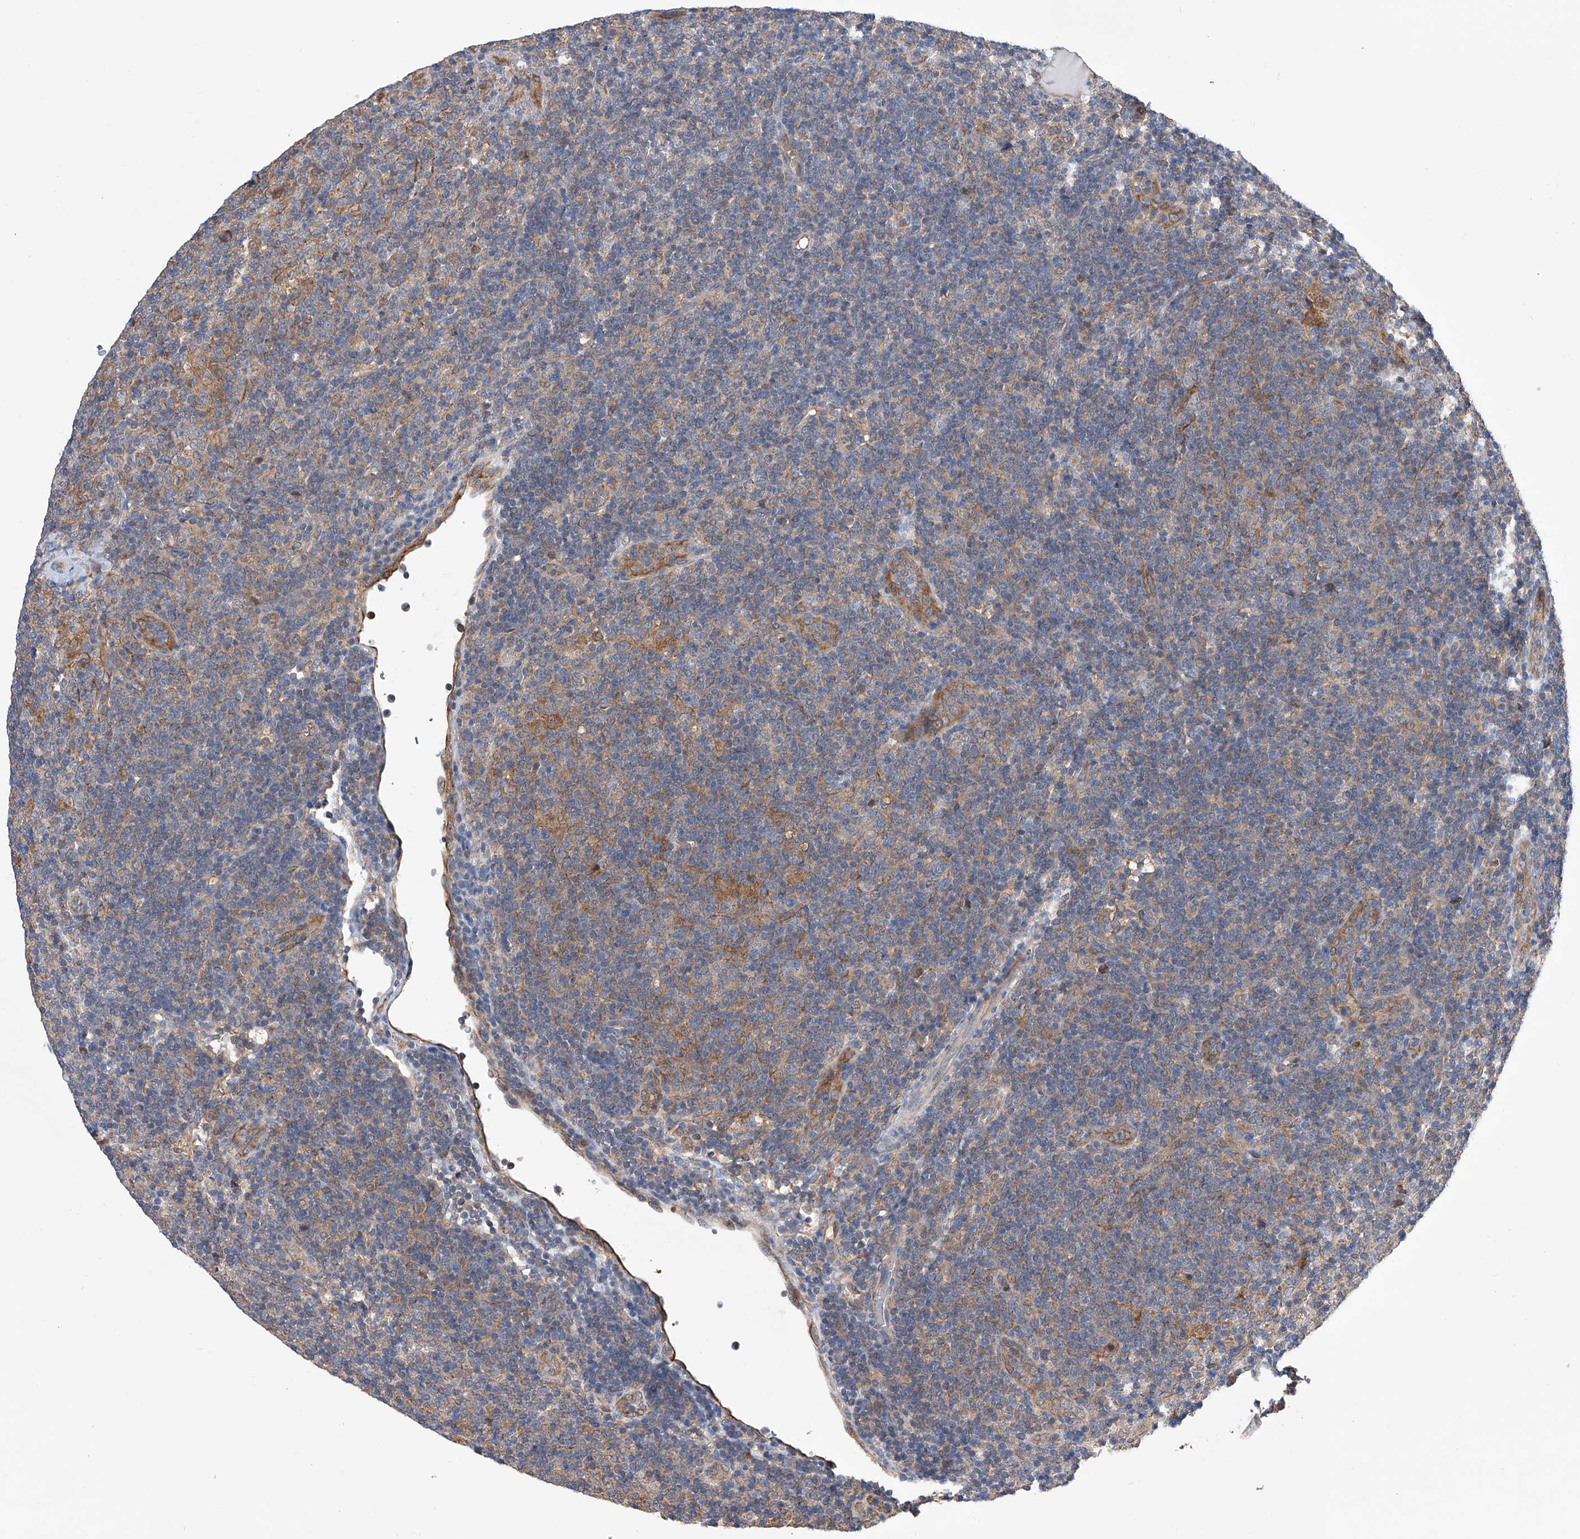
{"staining": {"intensity": "moderate", "quantity": "25%-75%", "location": "cytoplasmic/membranous"}, "tissue": "lymphoma", "cell_type": "Tumor cells", "image_type": "cancer", "snomed": [{"axis": "morphology", "description": "Hodgkin's disease, NOS"}, {"axis": "topography", "description": "Lymph node"}], "caption": "Lymphoma was stained to show a protein in brown. There is medium levels of moderate cytoplasmic/membranous expression in about 25%-75% of tumor cells.", "gene": "SPATA20", "patient": {"sex": "female", "age": 57}}